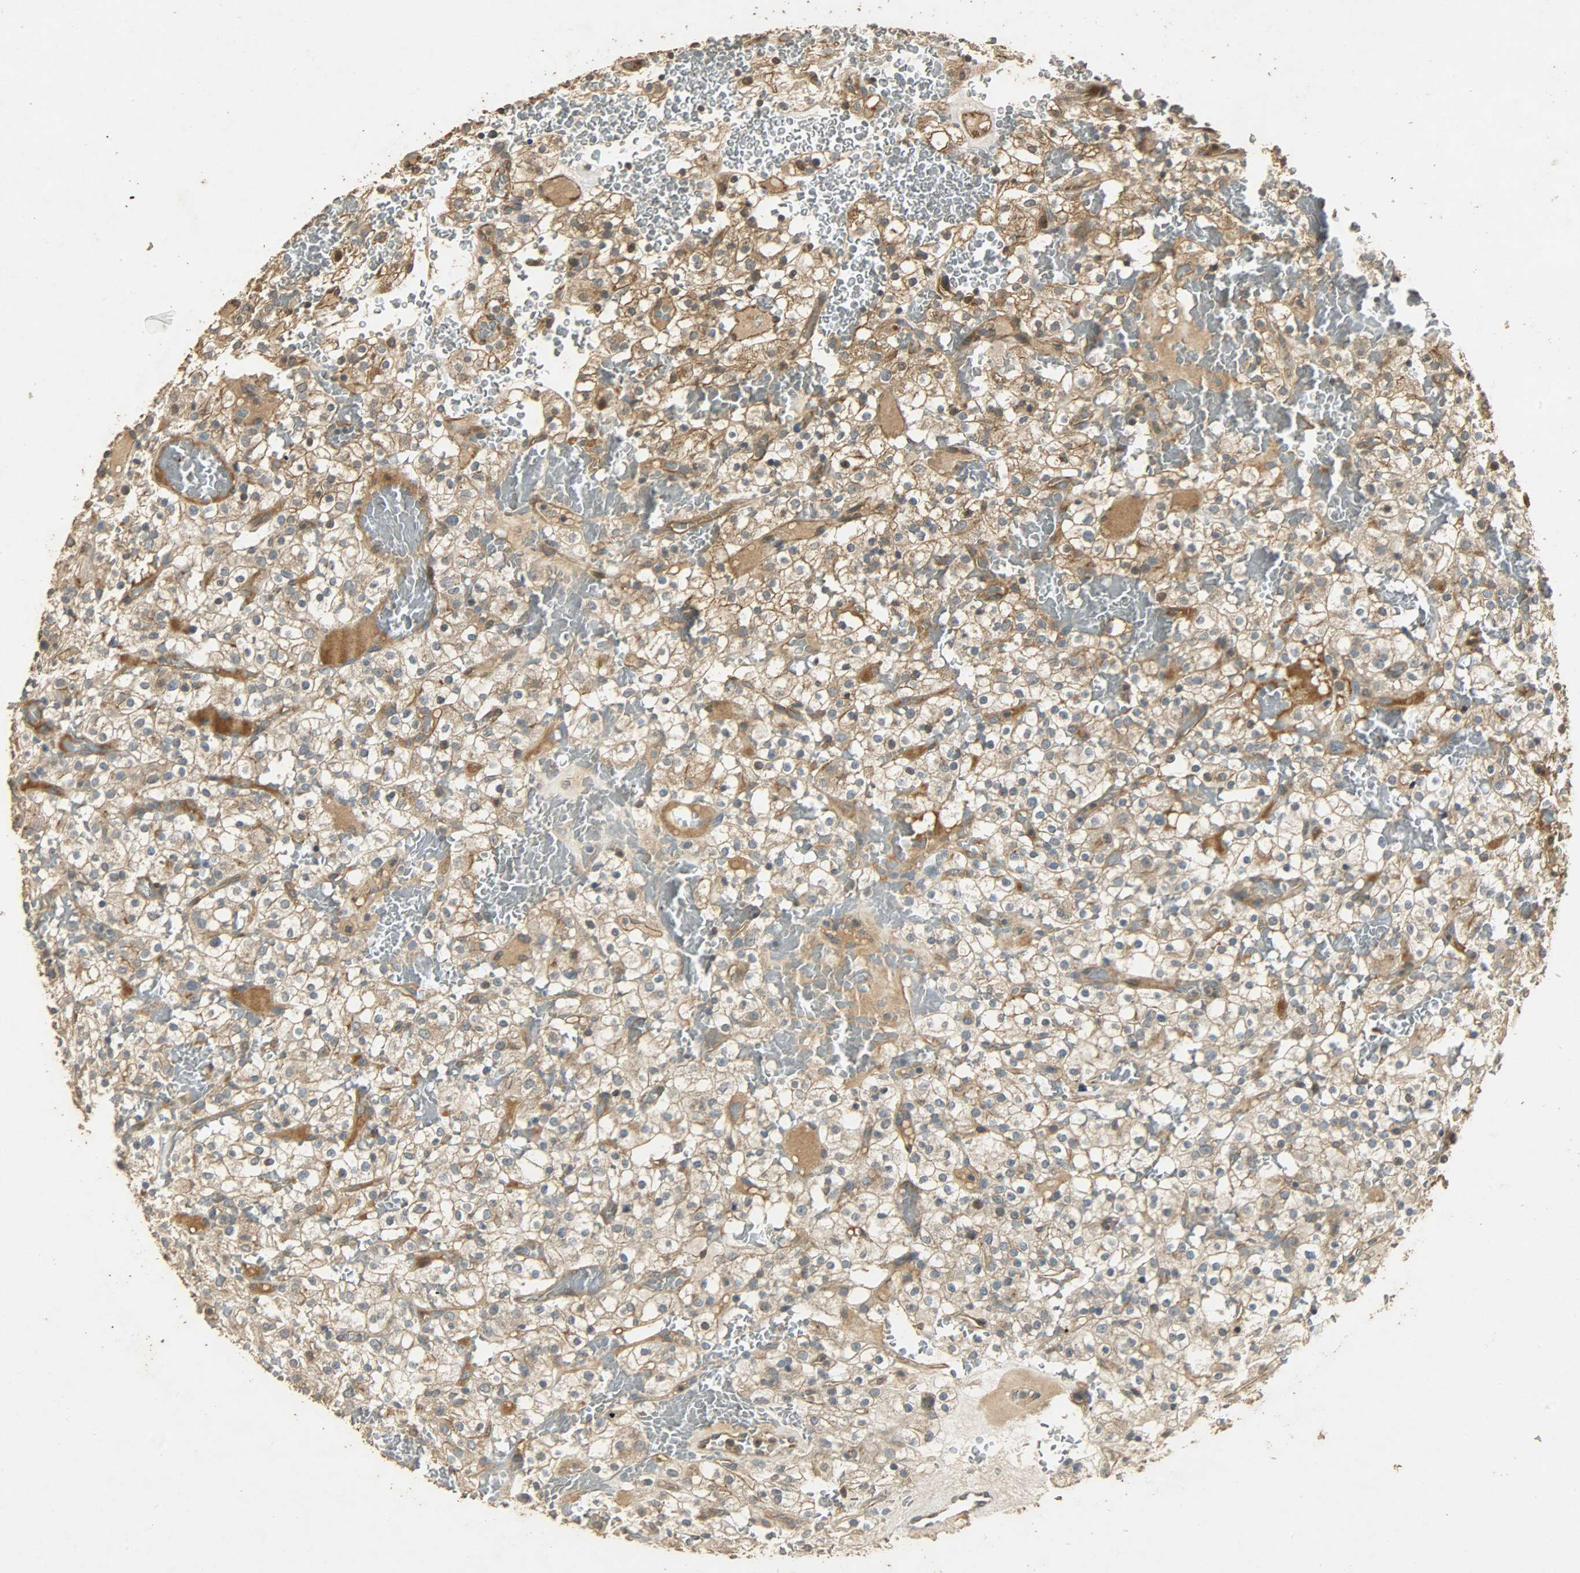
{"staining": {"intensity": "moderate", "quantity": ">75%", "location": "cytoplasmic/membranous"}, "tissue": "renal cancer", "cell_type": "Tumor cells", "image_type": "cancer", "snomed": [{"axis": "morphology", "description": "Normal tissue, NOS"}, {"axis": "morphology", "description": "Adenocarcinoma, NOS"}, {"axis": "topography", "description": "Kidney"}], "caption": "Adenocarcinoma (renal) stained with DAB immunohistochemistry (IHC) exhibits medium levels of moderate cytoplasmic/membranous positivity in approximately >75% of tumor cells.", "gene": "ATP2B1", "patient": {"sex": "female", "age": 72}}